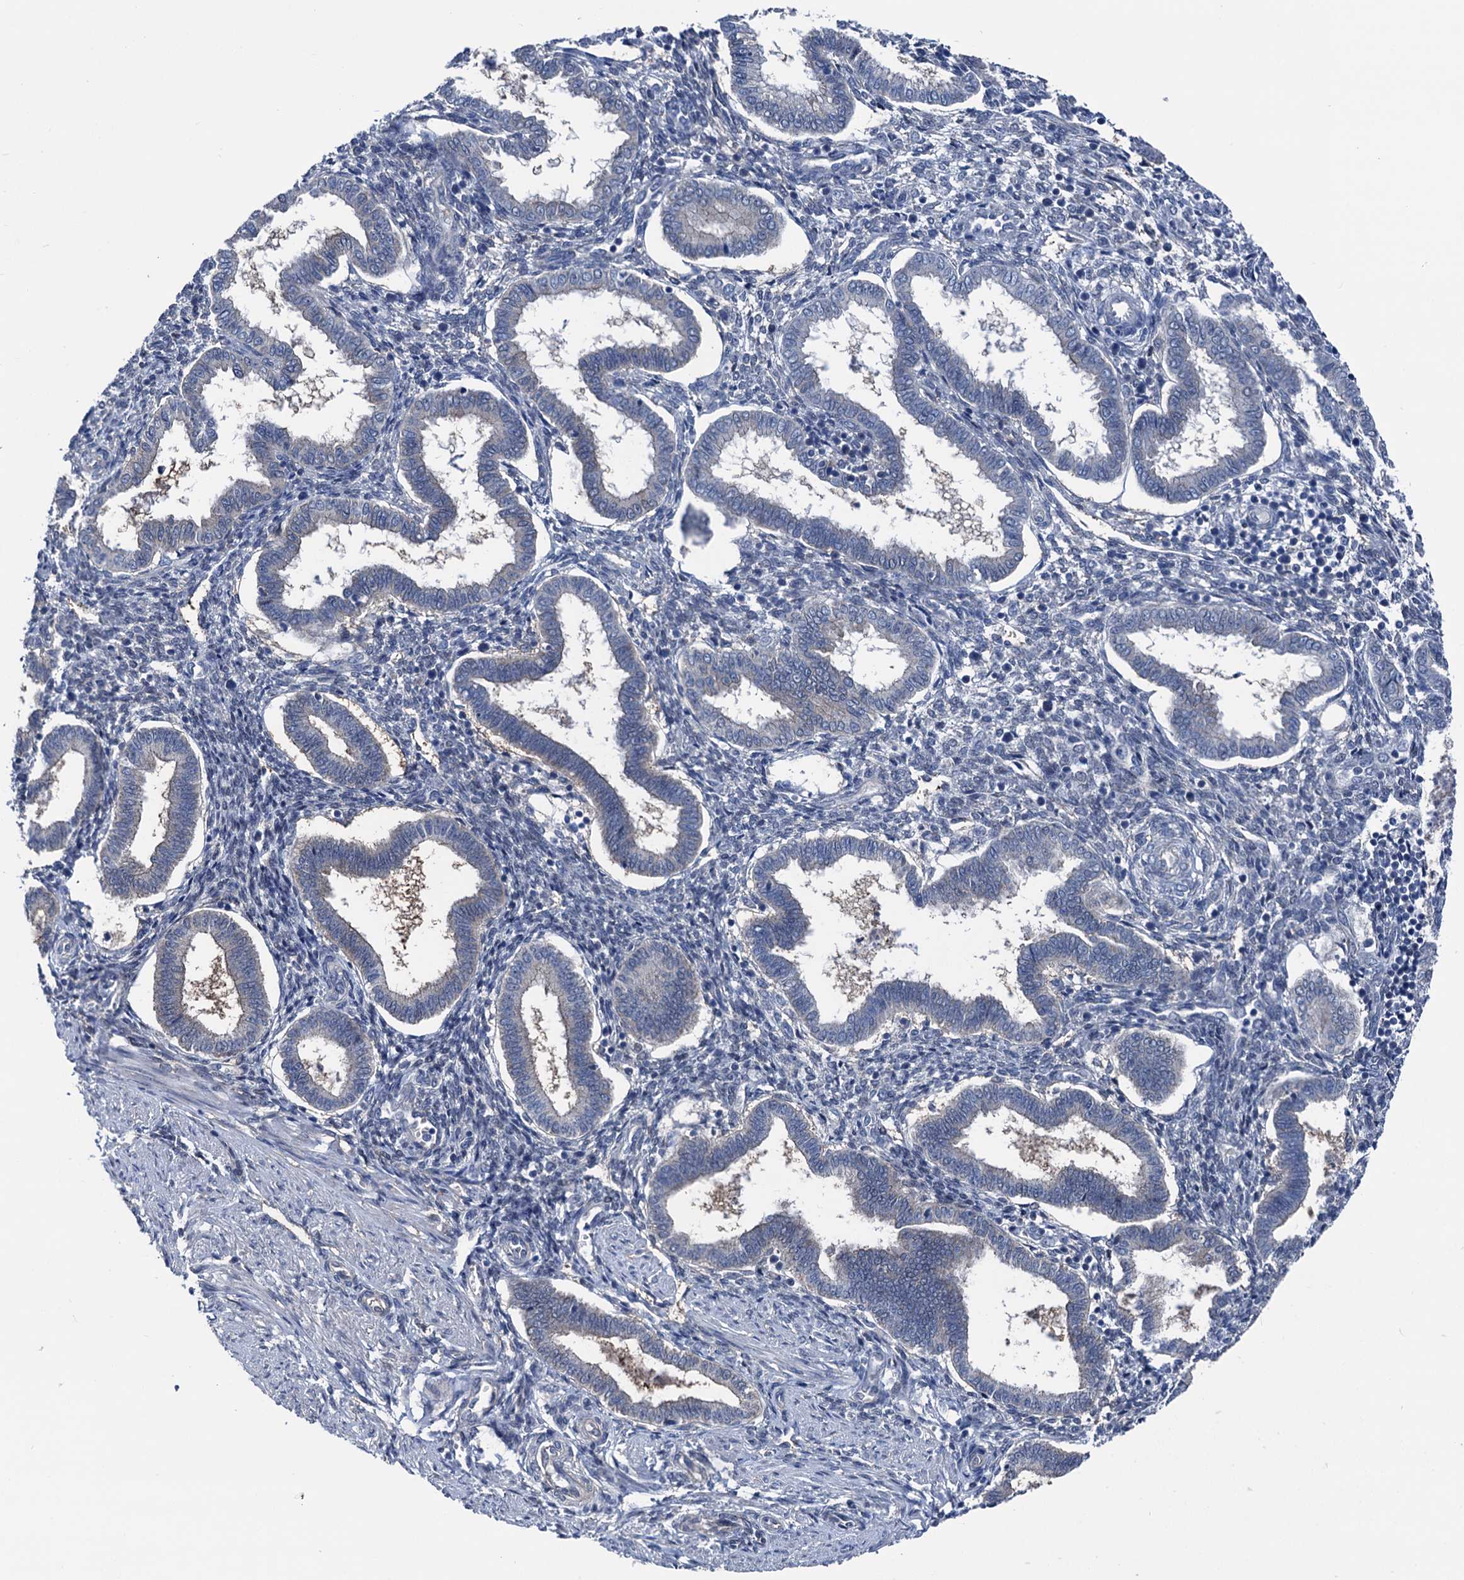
{"staining": {"intensity": "negative", "quantity": "none", "location": "none"}, "tissue": "endometrium", "cell_type": "Cells in endometrial stroma", "image_type": "normal", "snomed": [{"axis": "morphology", "description": "Normal tissue, NOS"}, {"axis": "topography", "description": "Endometrium"}], "caption": "The immunohistochemistry photomicrograph has no significant positivity in cells in endometrial stroma of endometrium. (Stains: DAB immunohistochemistry (IHC) with hematoxylin counter stain, Microscopy: brightfield microscopy at high magnification).", "gene": "GLO1", "patient": {"sex": "female", "age": 24}}